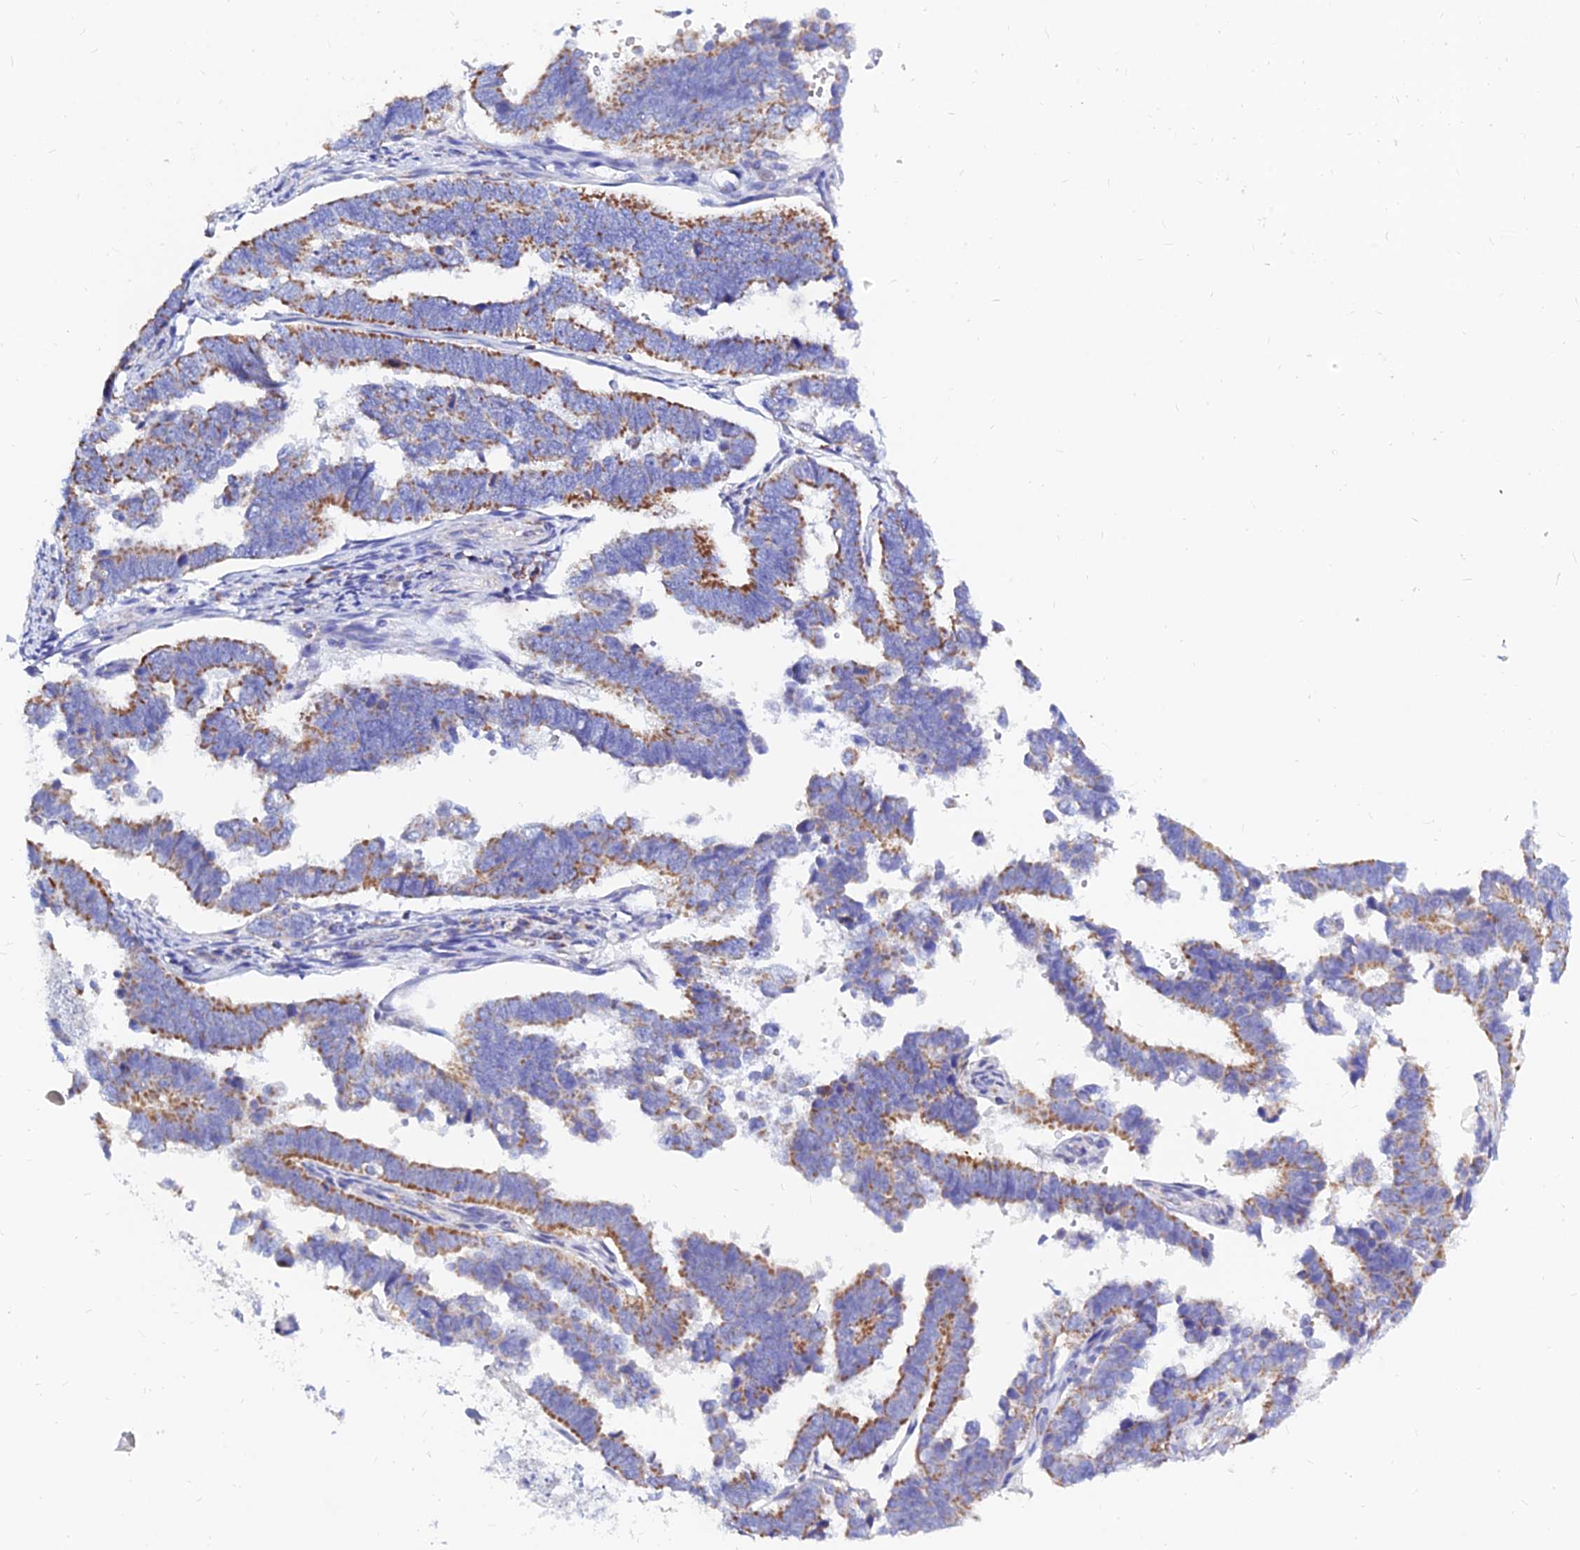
{"staining": {"intensity": "moderate", "quantity": ">75%", "location": "cytoplasmic/membranous"}, "tissue": "endometrial cancer", "cell_type": "Tumor cells", "image_type": "cancer", "snomed": [{"axis": "morphology", "description": "Adenocarcinoma, NOS"}, {"axis": "topography", "description": "Endometrium"}], "caption": "Immunohistochemistry (IHC) (DAB (3,3'-diaminobenzidine)) staining of adenocarcinoma (endometrial) exhibits moderate cytoplasmic/membranous protein positivity in approximately >75% of tumor cells.", "gene": "MGST1", "patient": {"sex": "female", "age": 75}}